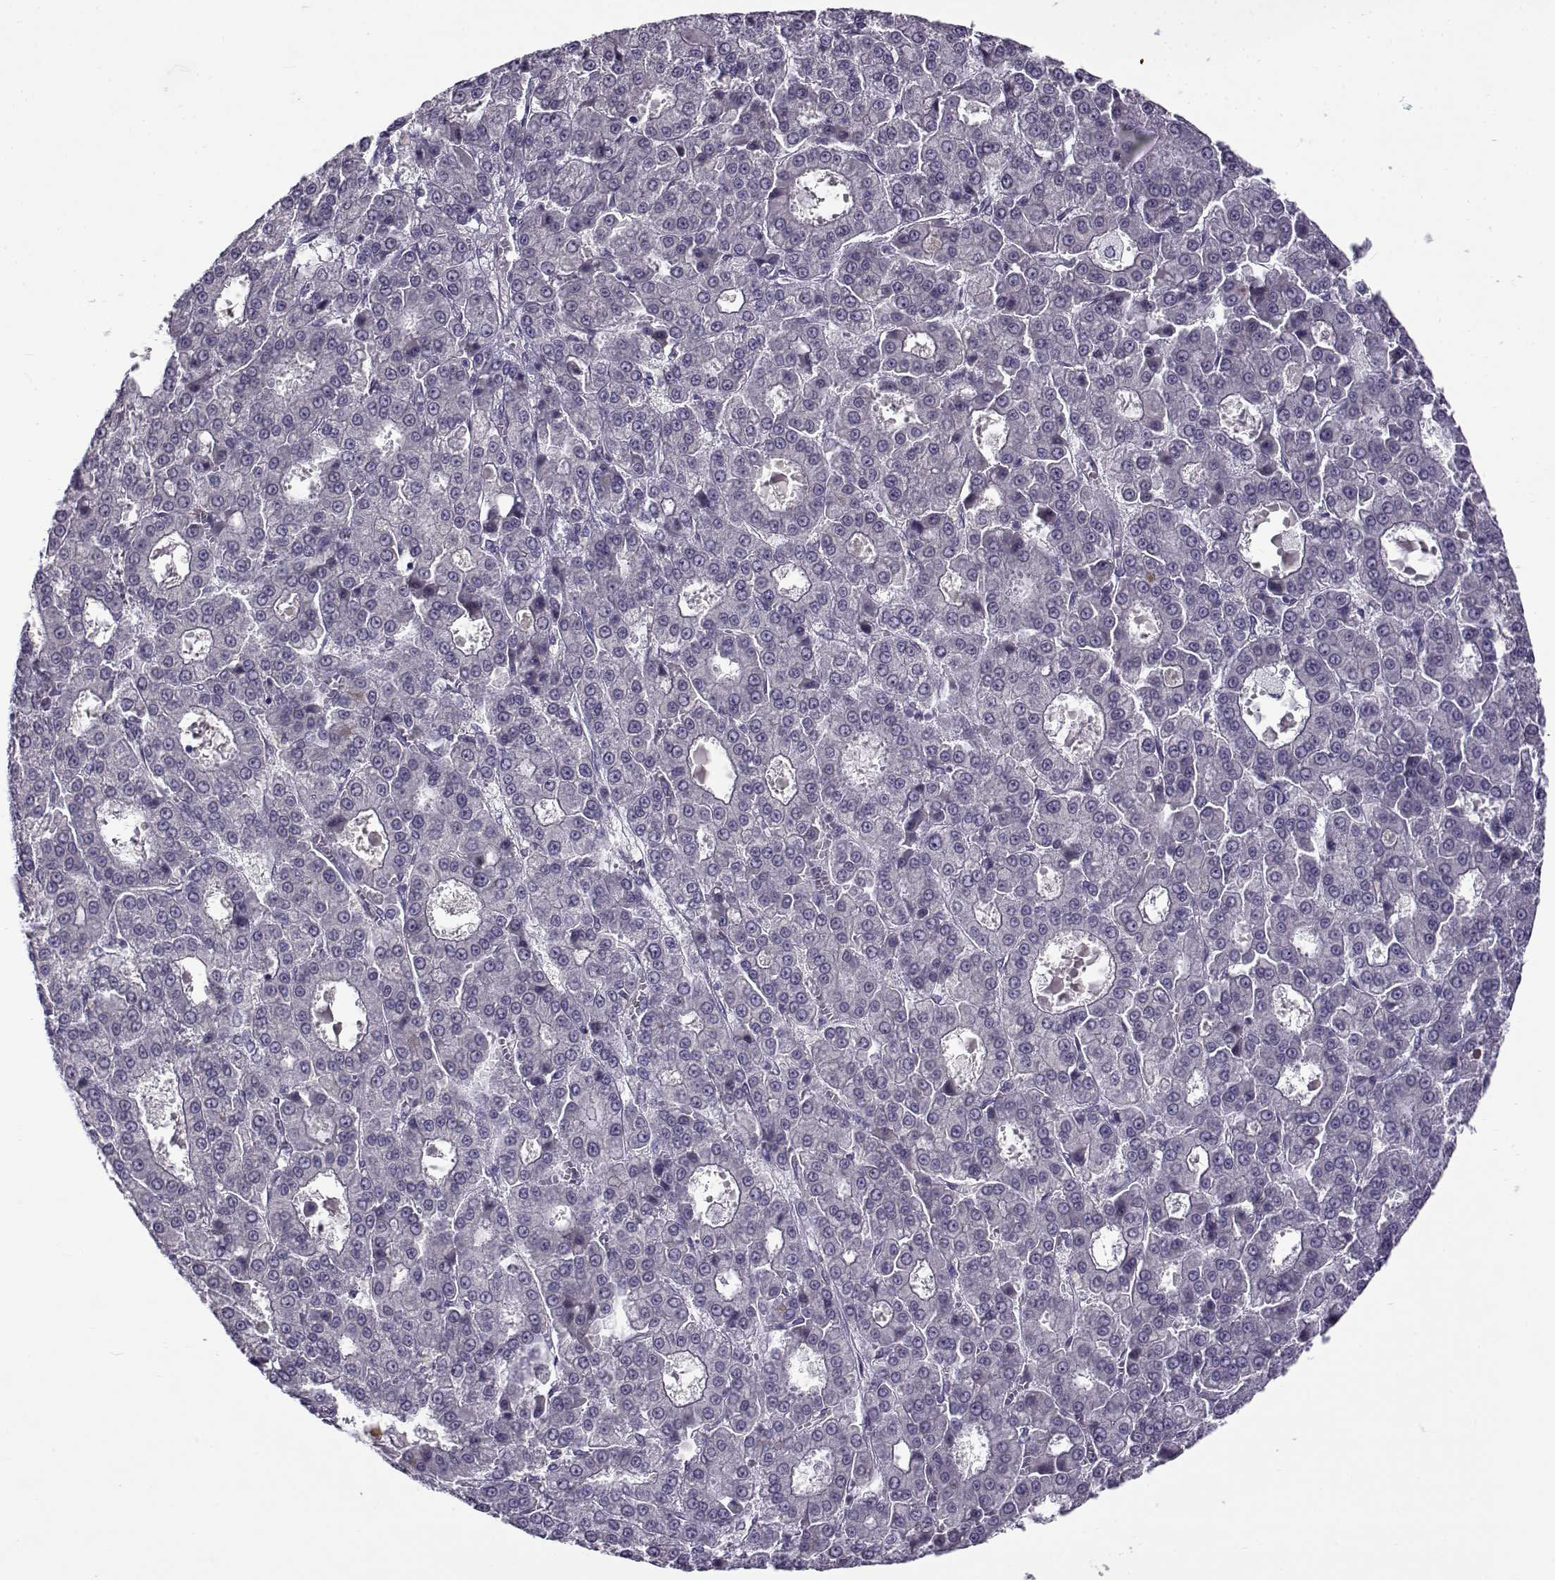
{"staining": {"intensity": "negative", "quantity": "none", "location": "none"}, "tissue": "liver cancer", "cell_type": "Tumor cells", "image_type": "cancer", "snomed": [{"axis": "morphology", "description": "Carcinoma, Hepatocellular, NOS"}, {"axis": "topography", "description": "Liver"}], "caption": "Human hepatocellular carcinoma (liver) stained for a protein using immunohistochemistry exhibits no staining in tumor cells.", "gene": "BACH1", "patient": {"sex": "male", "age": 70}}